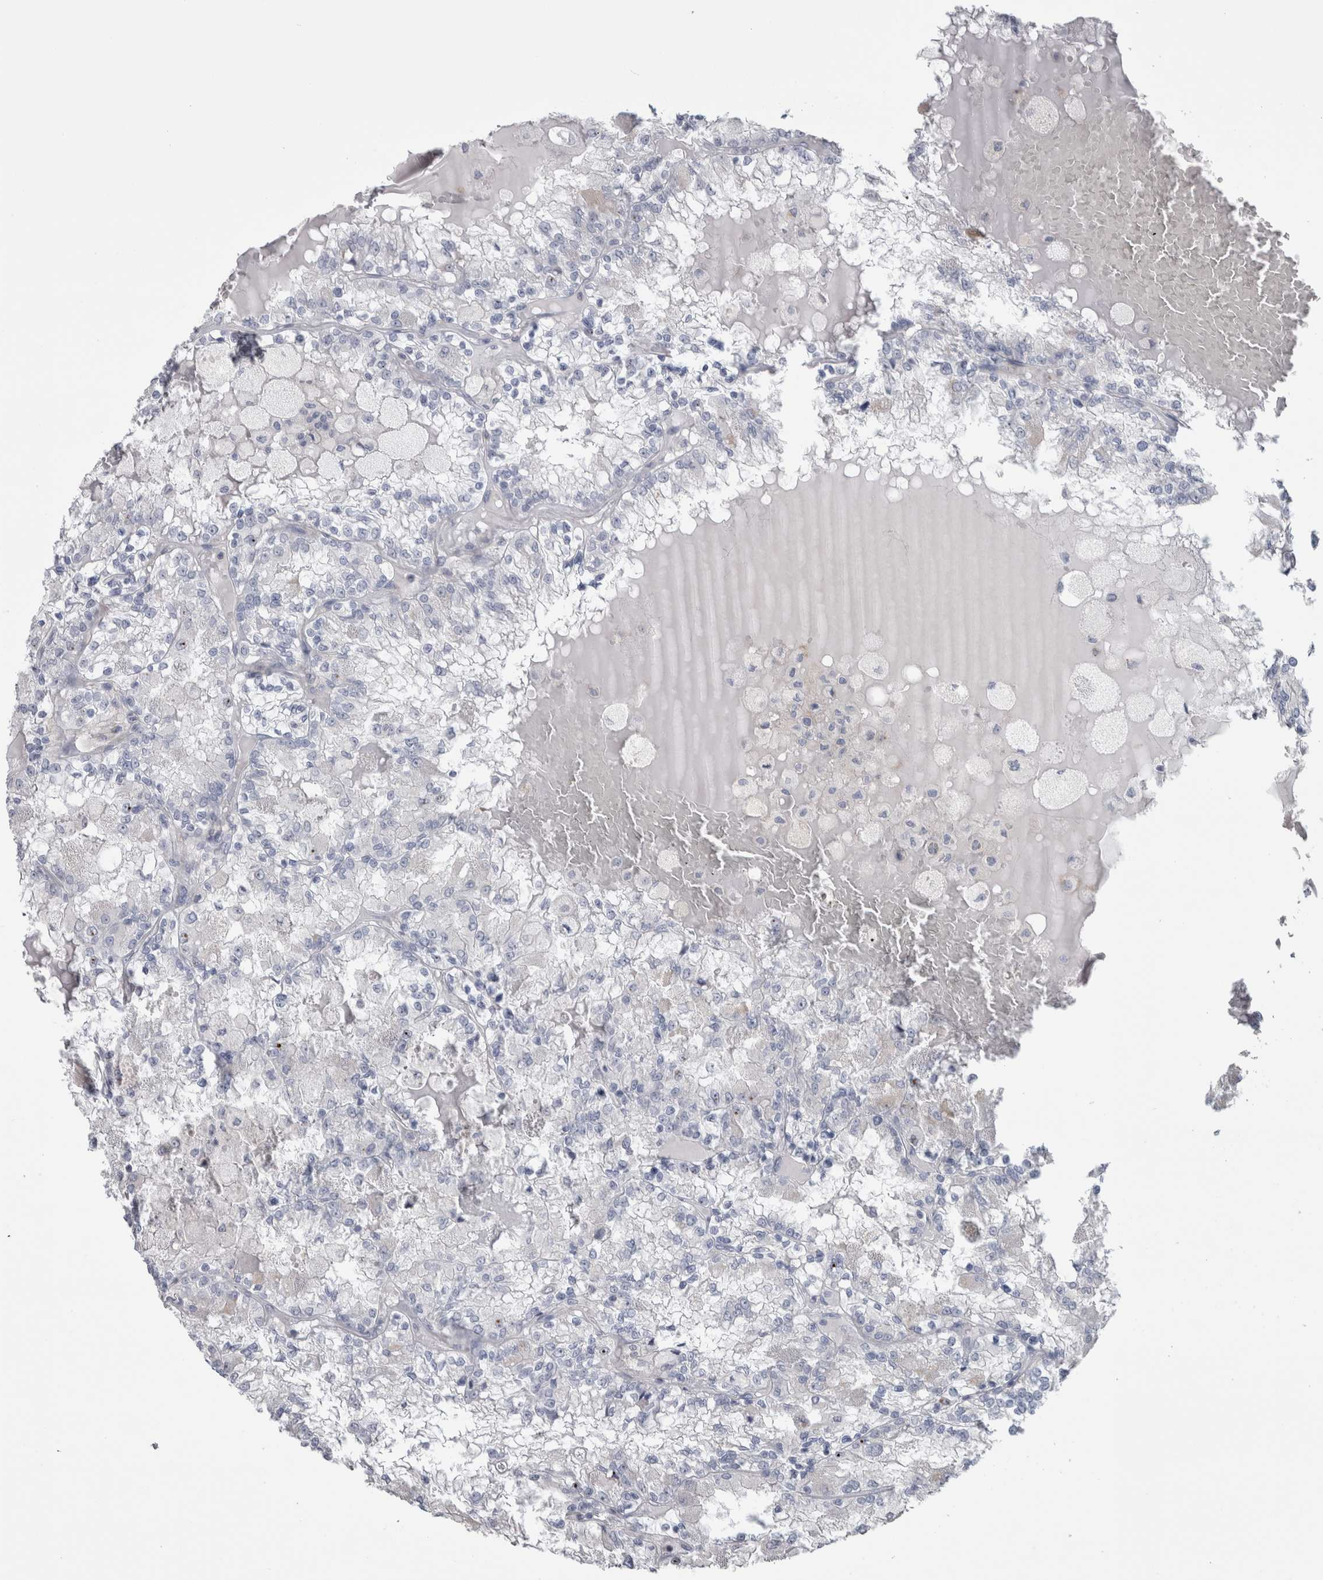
{"staining": {"intensity": "negative", "quantity": "none", "location": "none"}, "tissue": "renal cancer", "cell_type": "Tumor cells", "image_type": "cancer", "snomed": [{"axis": "morphology", "description": "Adenocarcinoma, NOS"}, {"axis": "topography", "description": "Kidney"}], "caption": "An image of adenocarcinoma (renal) stained for a protein exhibits no brown staining in tumor cells. Brightfield microscopy of immunohistochemistry stained with DAB (3,3'-diaminobenzidine) (brown) and hematoxylin (blue), captured at high magnification.", "gene": "IL33", "patient": {"sex": "female", "age": 56}}